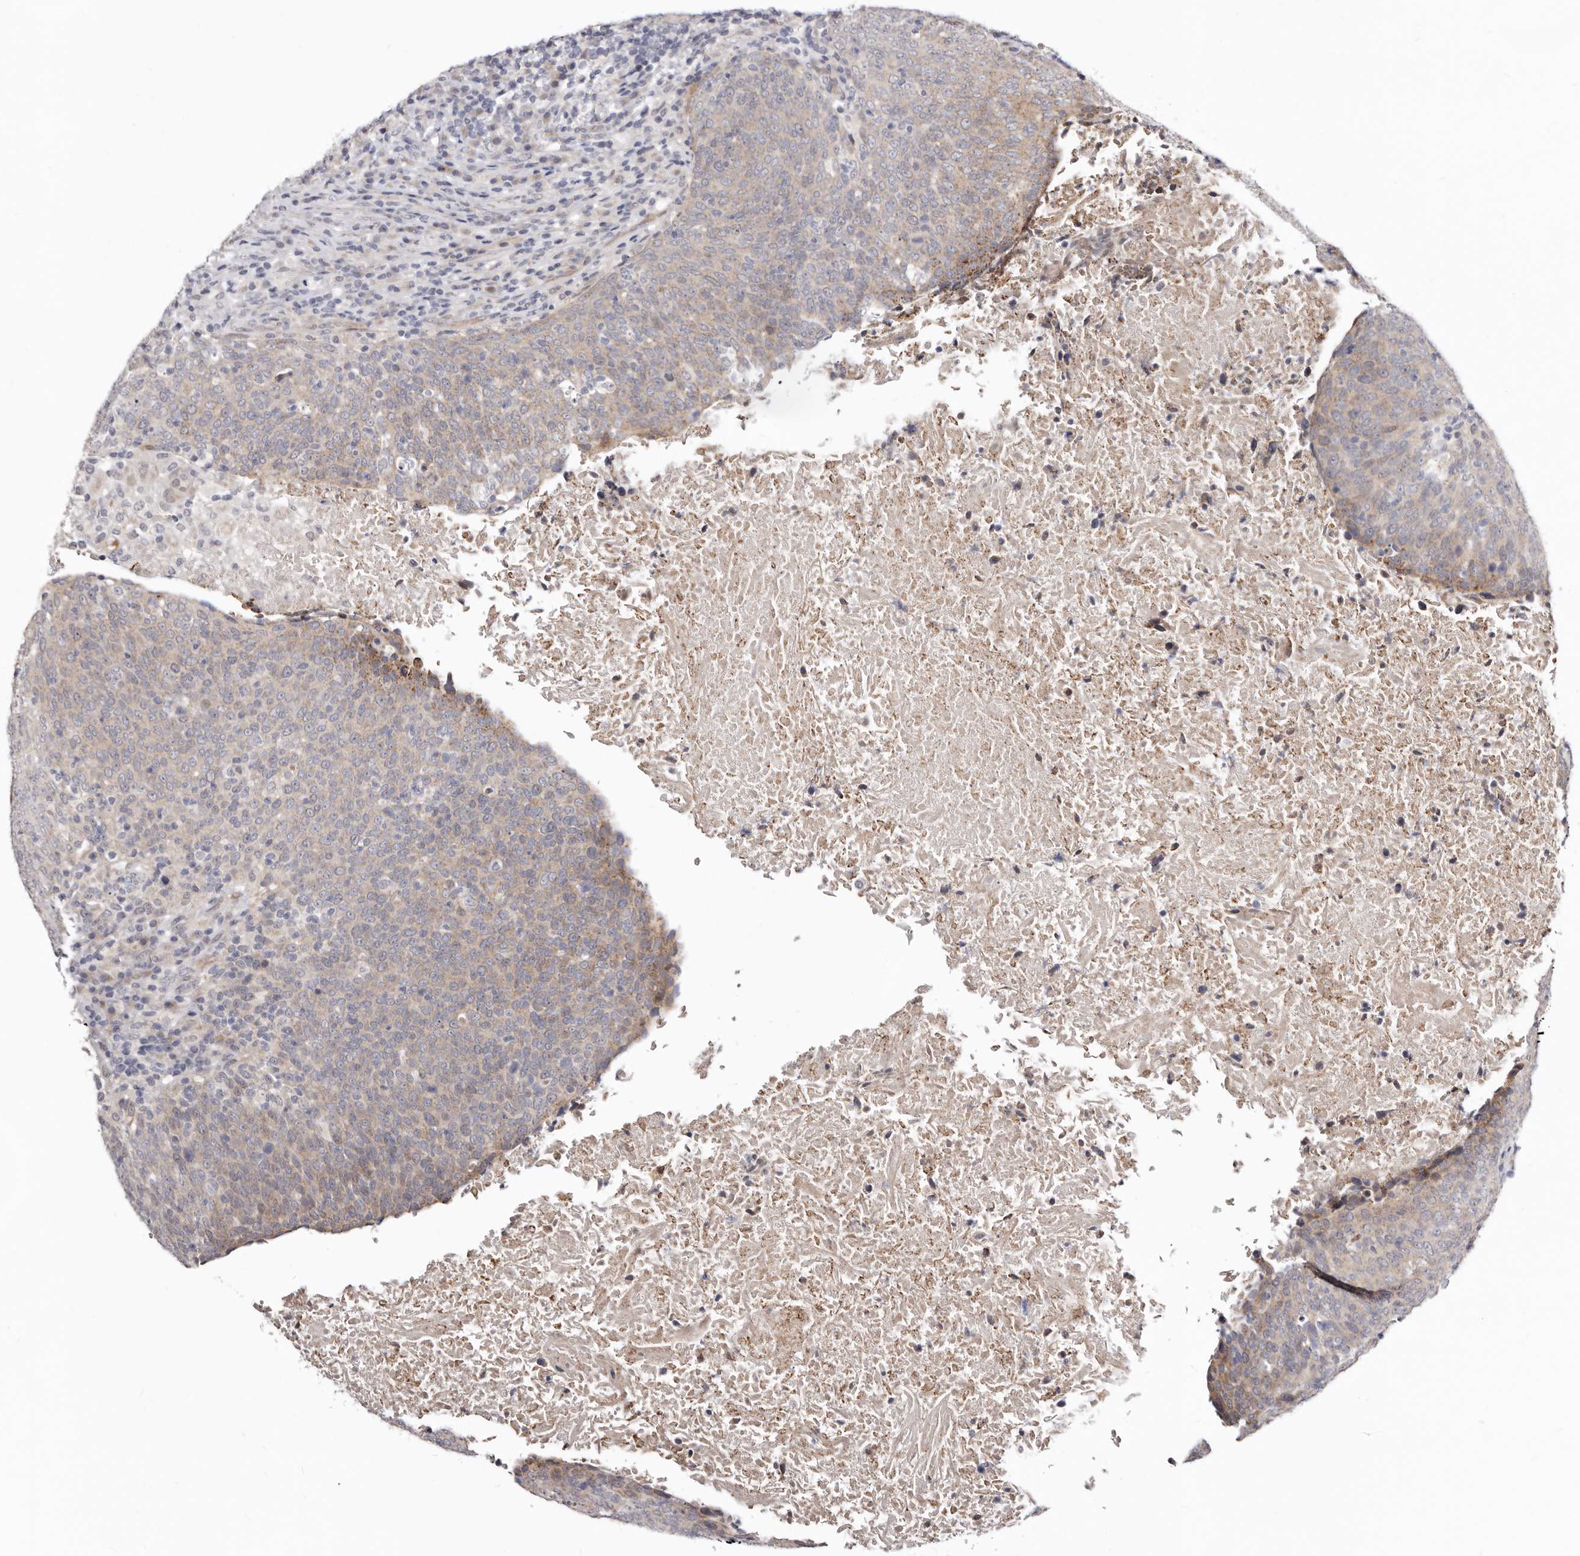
{"staining": {"intensity": "weak", "quantity": "<25%", "location": "cytoplasmic/membranous"}, "tissue": "head and neck cancer", "cell_type": "Tumor cells", "image_type": "cancer", "snomed": [{"axis": "morphology", "description": "Squamous cell carcinoma, NOS"}, {"axis": "morphology", "description": "Squamous cell carcinoma, metastatic, NOS"}, {"axis": "topography", "description": "Lymph node"}, {"axis": "topography", "description": "Head-Neck"}], "caption": "Immunohistochemistry histopathology image of human head and neck metastatic squamous cell carcinoma stained for a protein (brown), which demonstrates no staining in tumor cells.", "gene": "KLHL4", "patient": {"sex": "male", "age": 62}}